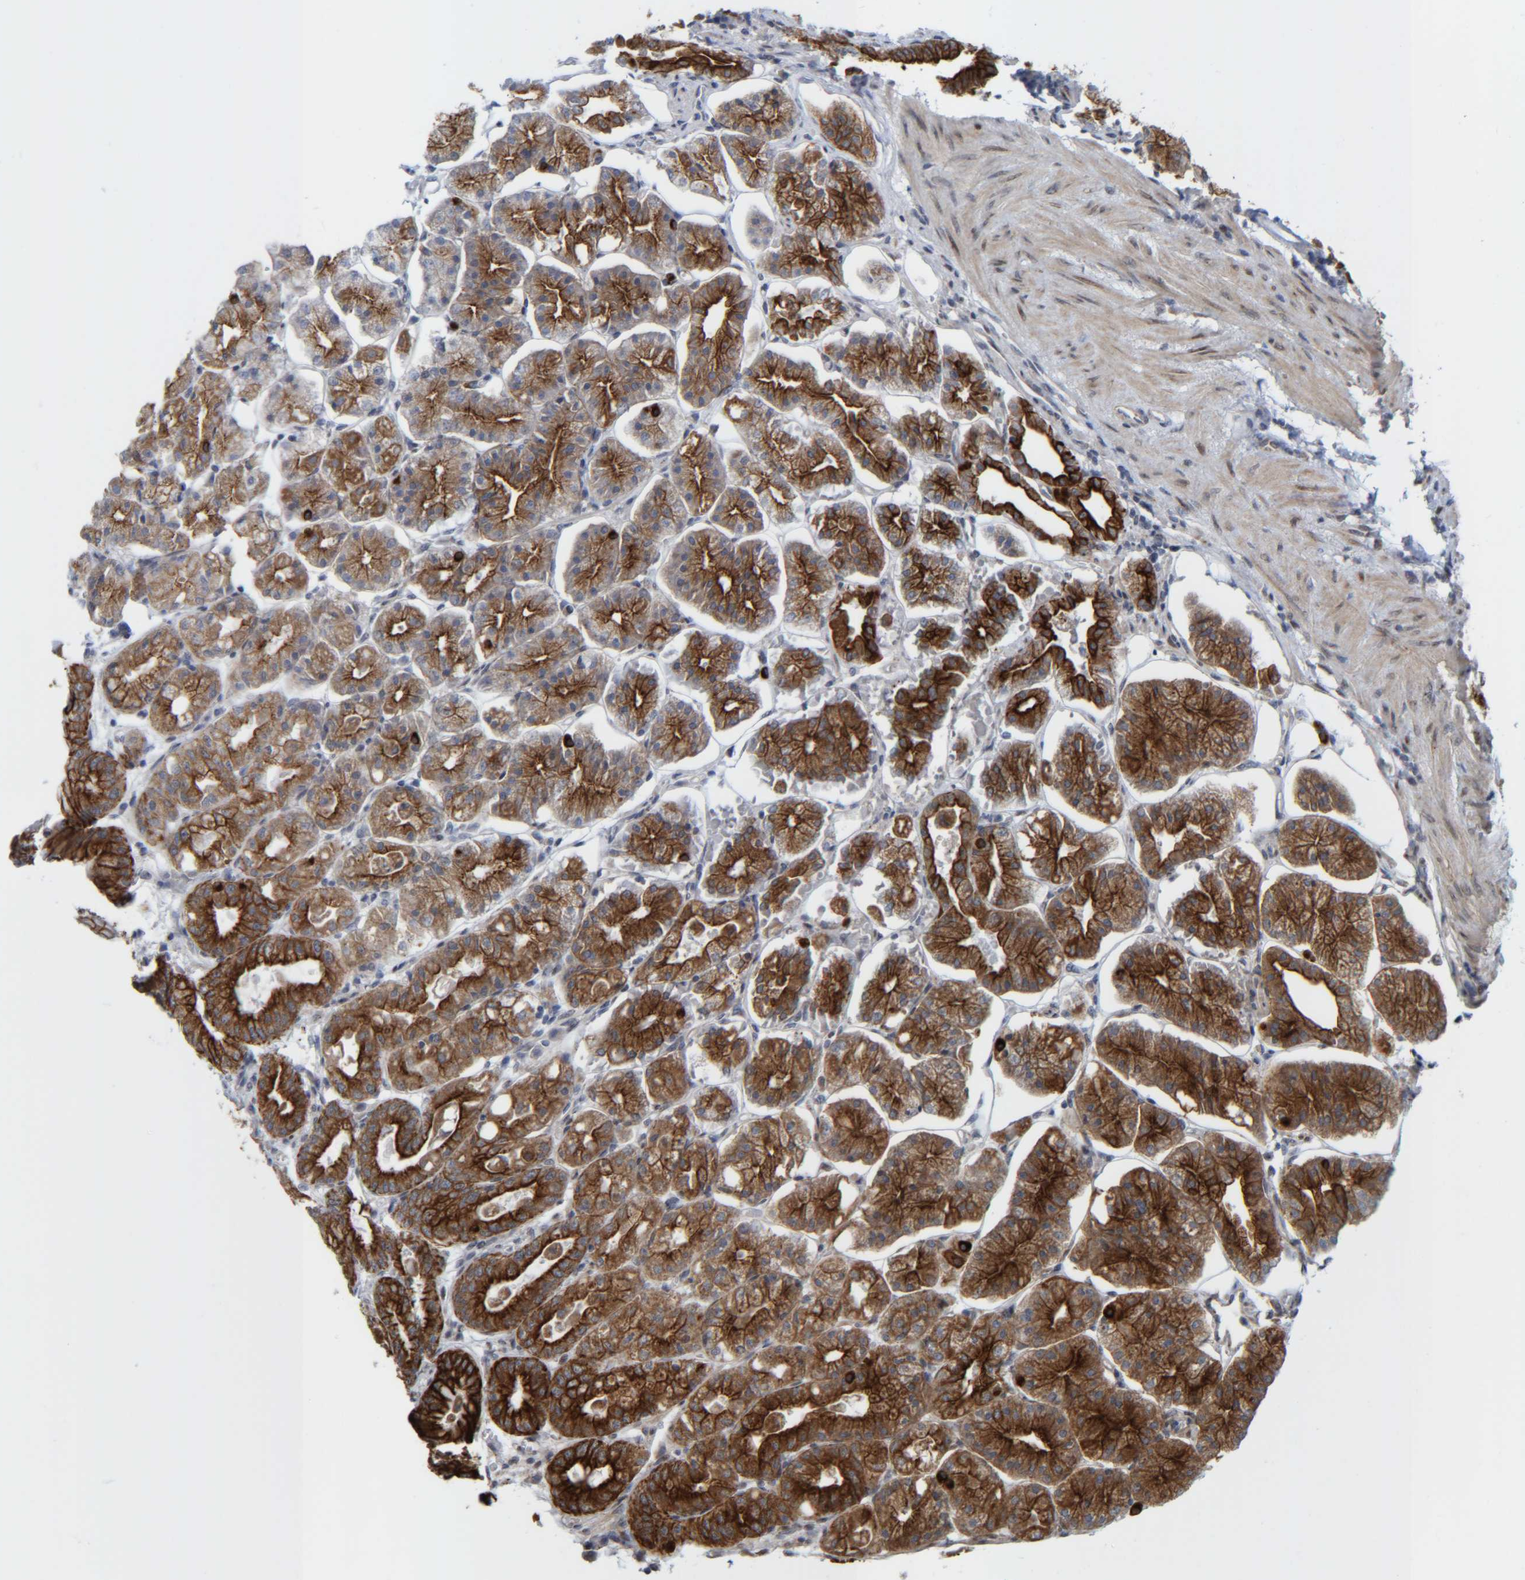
{"staining": {"intensity": "strong", "quantity": ">75%", "location": "cytoplasmic/membranous"}, "tissue": "stomach", "cell_type": "Glandular cells", "image_type": "normal", "snomed": [{"axis": "morphology", "description": "Normal tissue, NOS"}, {"axis": "topography", "description": "Stomach, lower"}], "caption": "A high-resolution micrograph shows IHC staining of unremarkable stomach, which demonstrates strong cytoplasmic/membranous positivity in about >75% of glandular cells.", "gene": "CCDC57", "patient": {"sex": "male", "age": 71}}